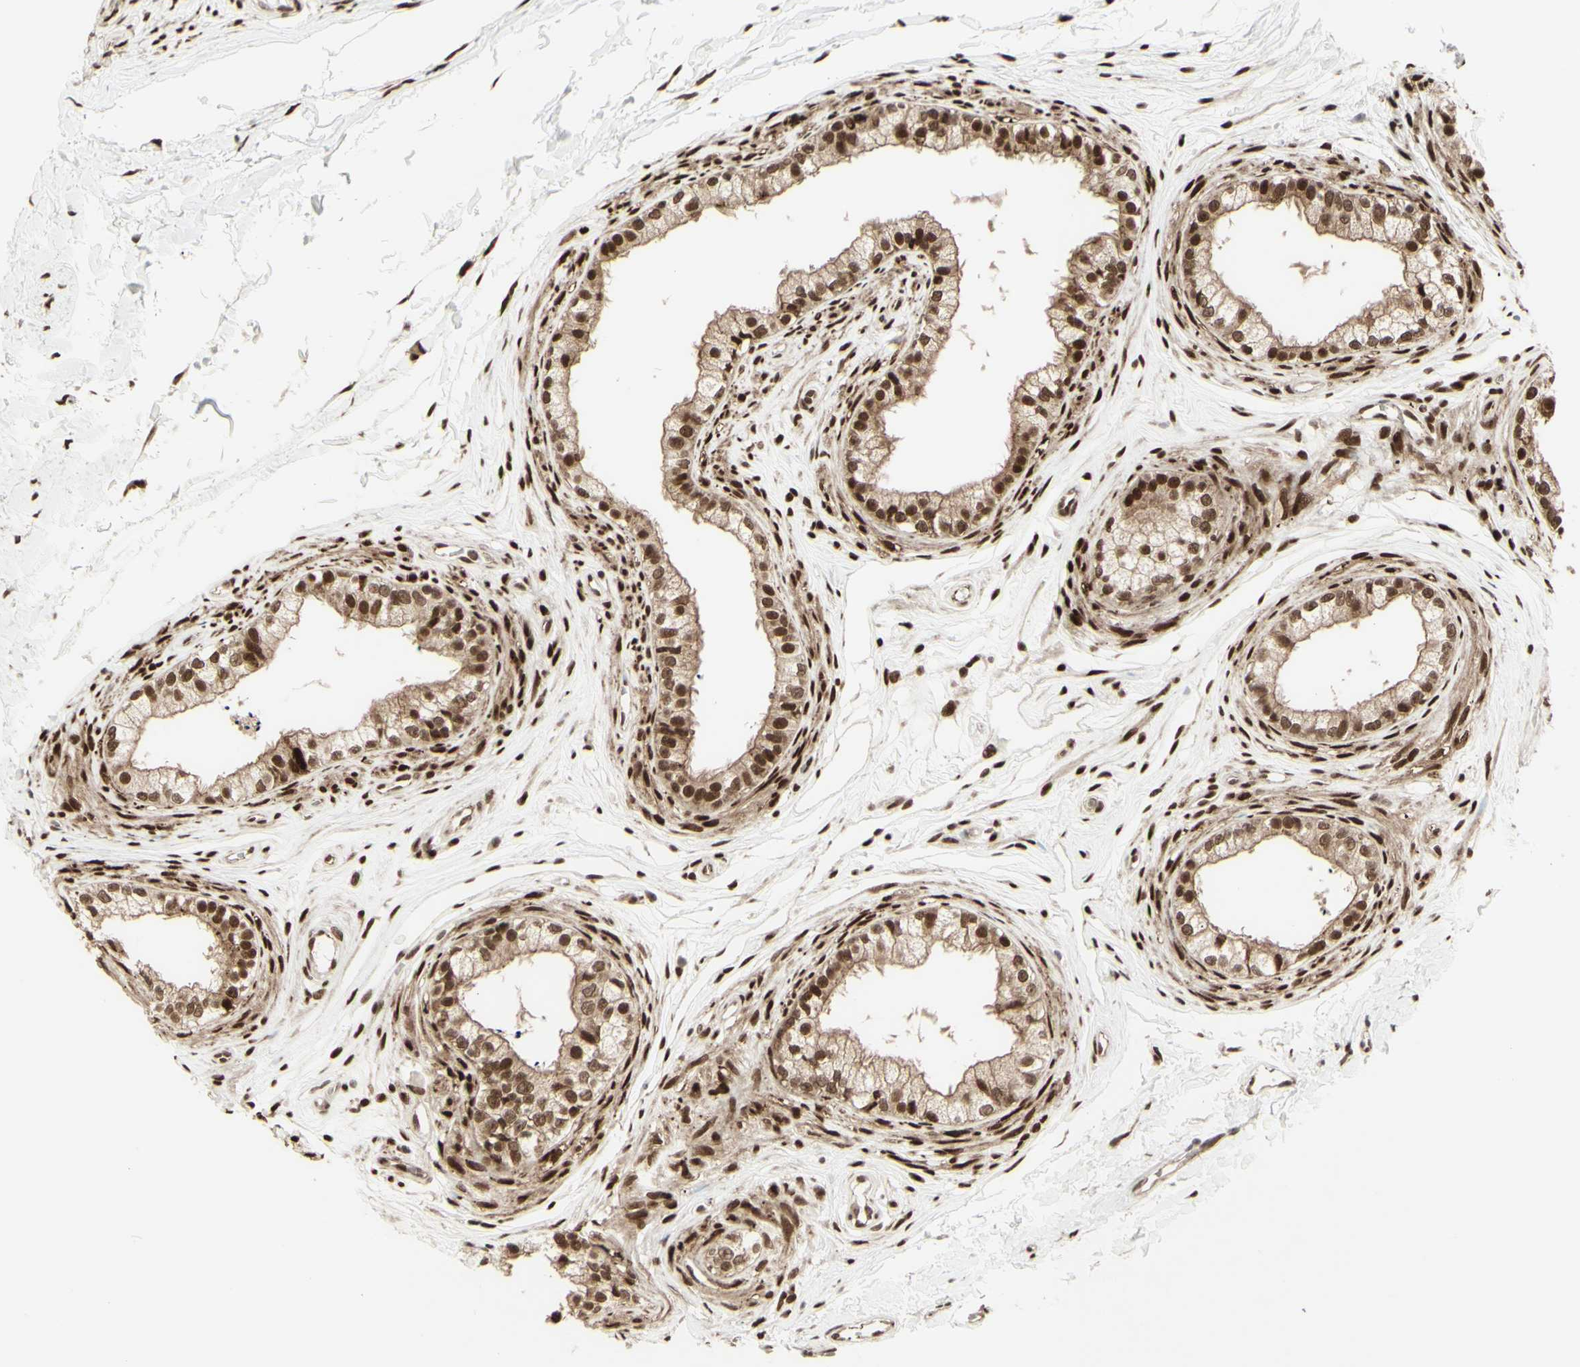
{"staining": {"intensity": "moderate", "quantity": ">75%", "location": "cytoplasmic/membranous,nuclear"}, "tissue": "epididymis", "cell_type": "Glandular cells", "image_type": "normal", "snomed": [{"axis": "morphology", "description": "Normal tissue, NOS"}, {"axis": "topography", "description": "Epididymis"}], "caption": "IHC photomicrograph of normal human epididymis stained for a protein (brown), which exhibits medium levels of moderate cytoplasmic/membranous,nuclear expression in approximately >75% of glandular cells.", "gene": "CBX1", "patient": {"sex": "male", "age": 56}}